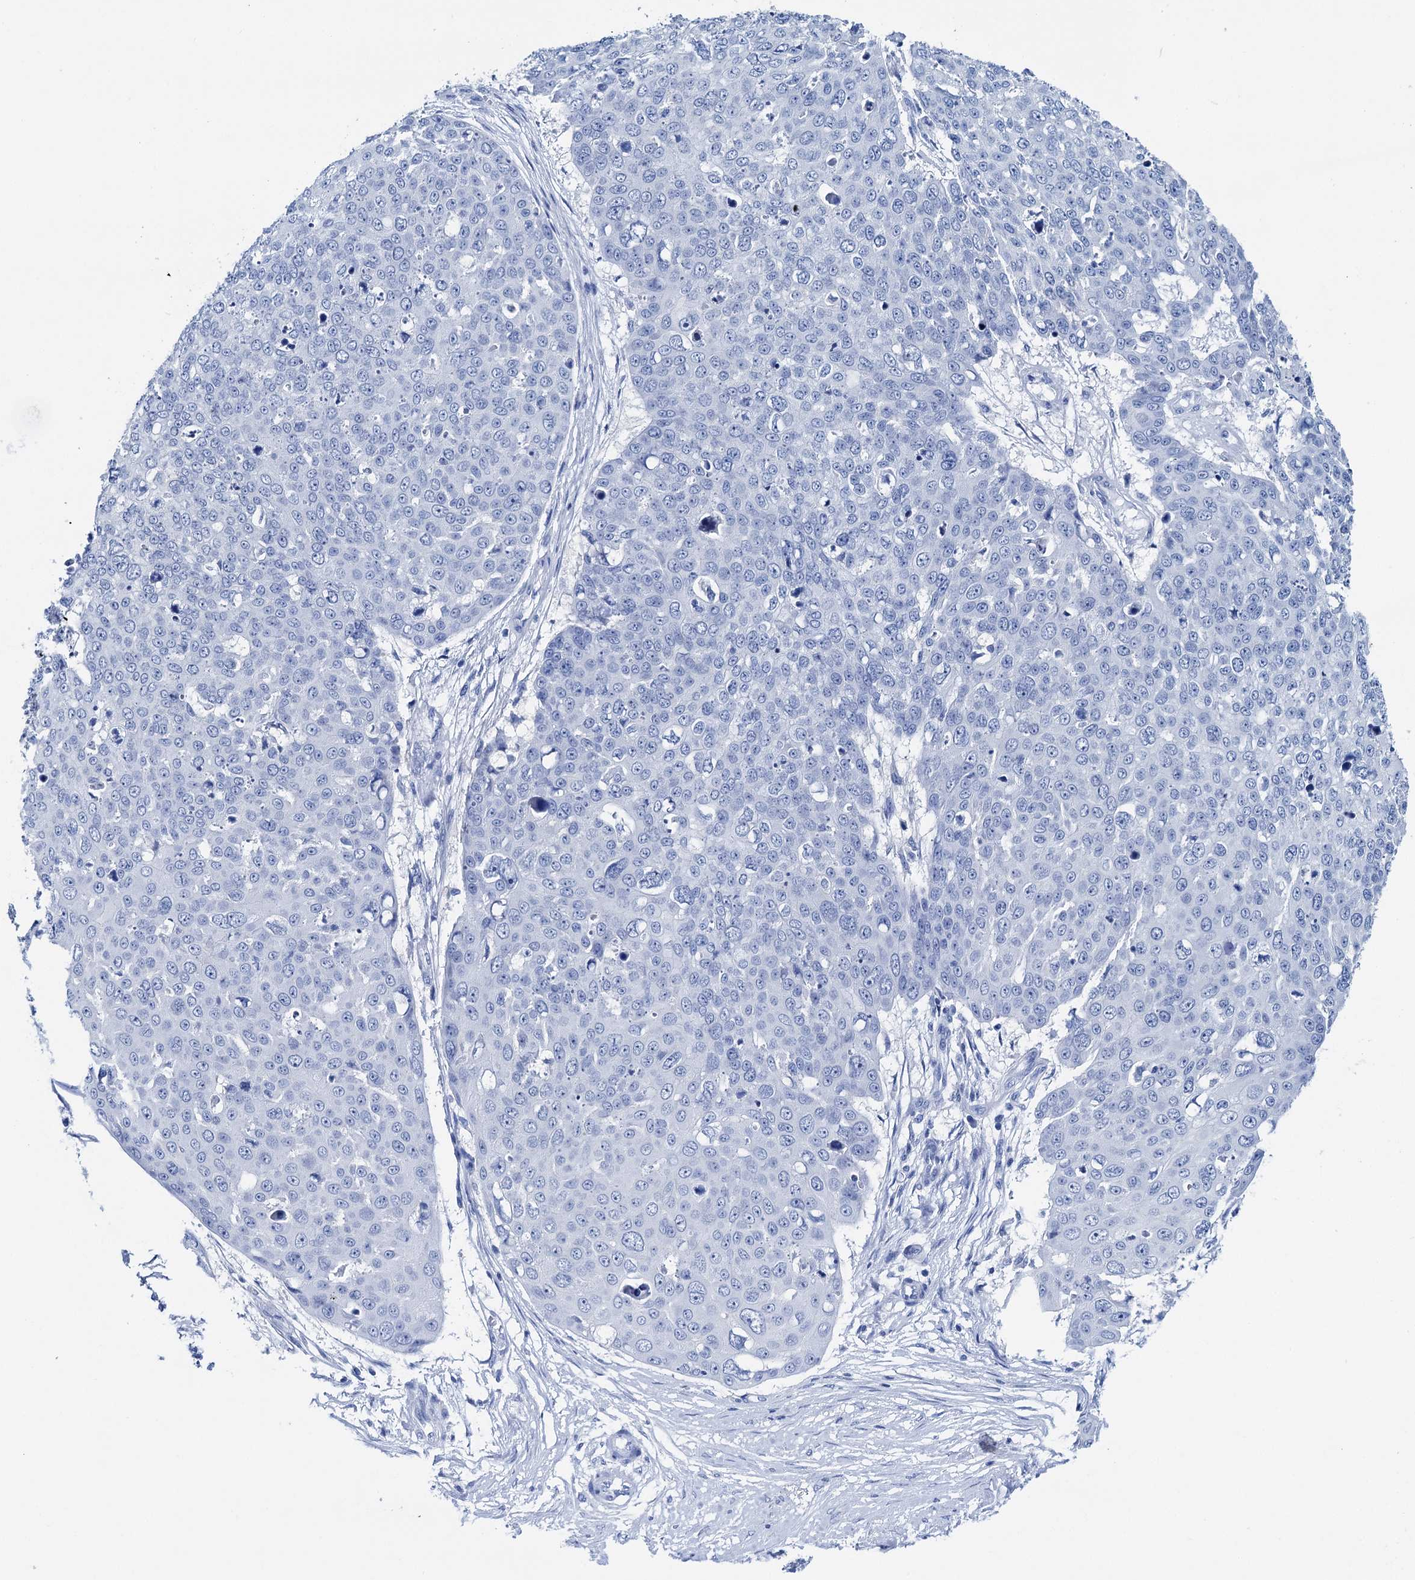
{"staining": {"intensity": "negative", "quantity": "none", "location": "none"}, "tissue": "skin cancer", "cell_type": "Tumor cells", "image_type": "cancer", "snomed": [{"axis": "morphology", "description": "Squamous cell carcinoma, NOS"}, {"axis": "topography", "description": "Skin"}], "caption": "The immunohistochemistry (IHC) photomicrograph has no significant expression in tumor cells of skin cancer tissue. The staining is performed using DAB (3,3'-diaminobenzidine) brown chromogen with nuclei counter-stained in using hematoxylin.", "gene": "BRINP1", "patient": {"sex": "male", "age": 71}}